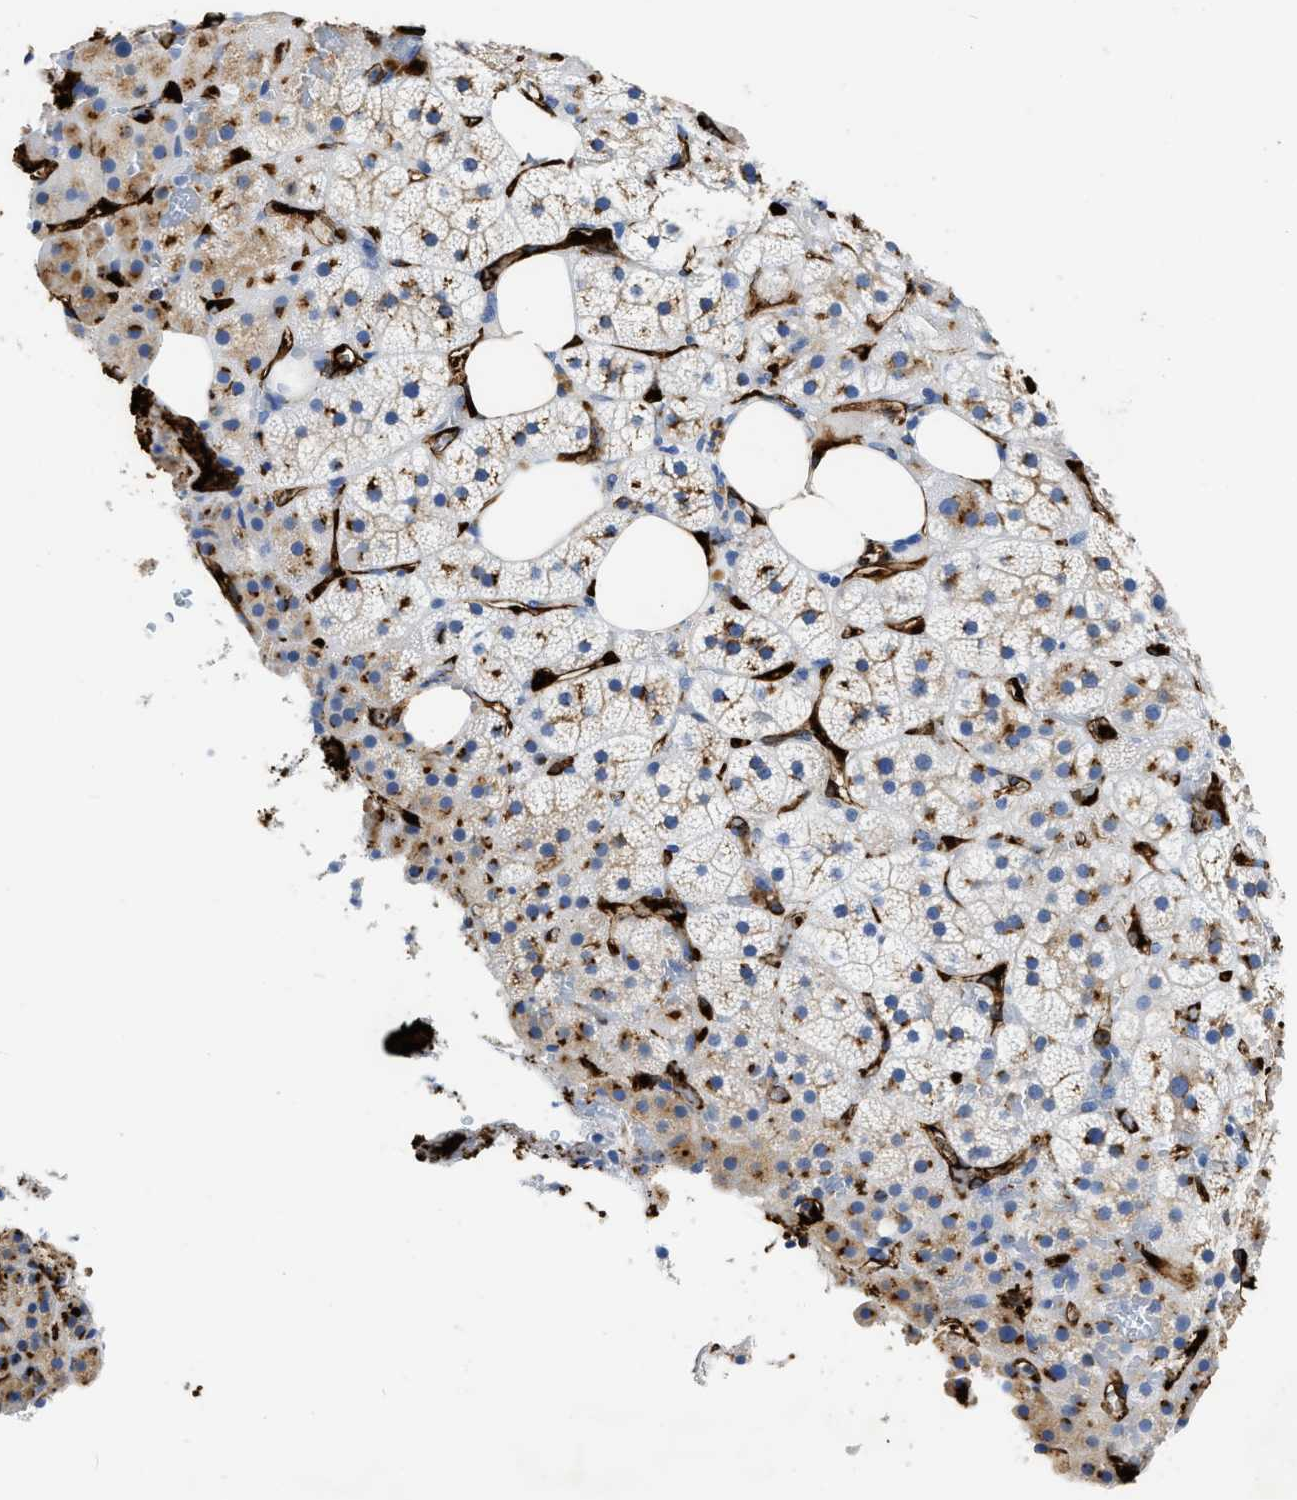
{"staining": {"intensity": "weak", "quantity": "<25%", "location": "cytoplasmic/membranous"}, "tissue": "adrenal gland", "cell_type": "Glandular cells", "image_type": "normal", "snomed": [{"axis": "morphology", "description": "Normal tissue, NOS"}, {"axis": "topography", "description": "Adrenal gland"}], "caption": "This is an immunohistochemistry (IHC) micrograph of normal human adrenal gland. There is no positivity in glandular cells.", "gene": "TVP23B", "patient": {"sex": "female", "age": 59}}